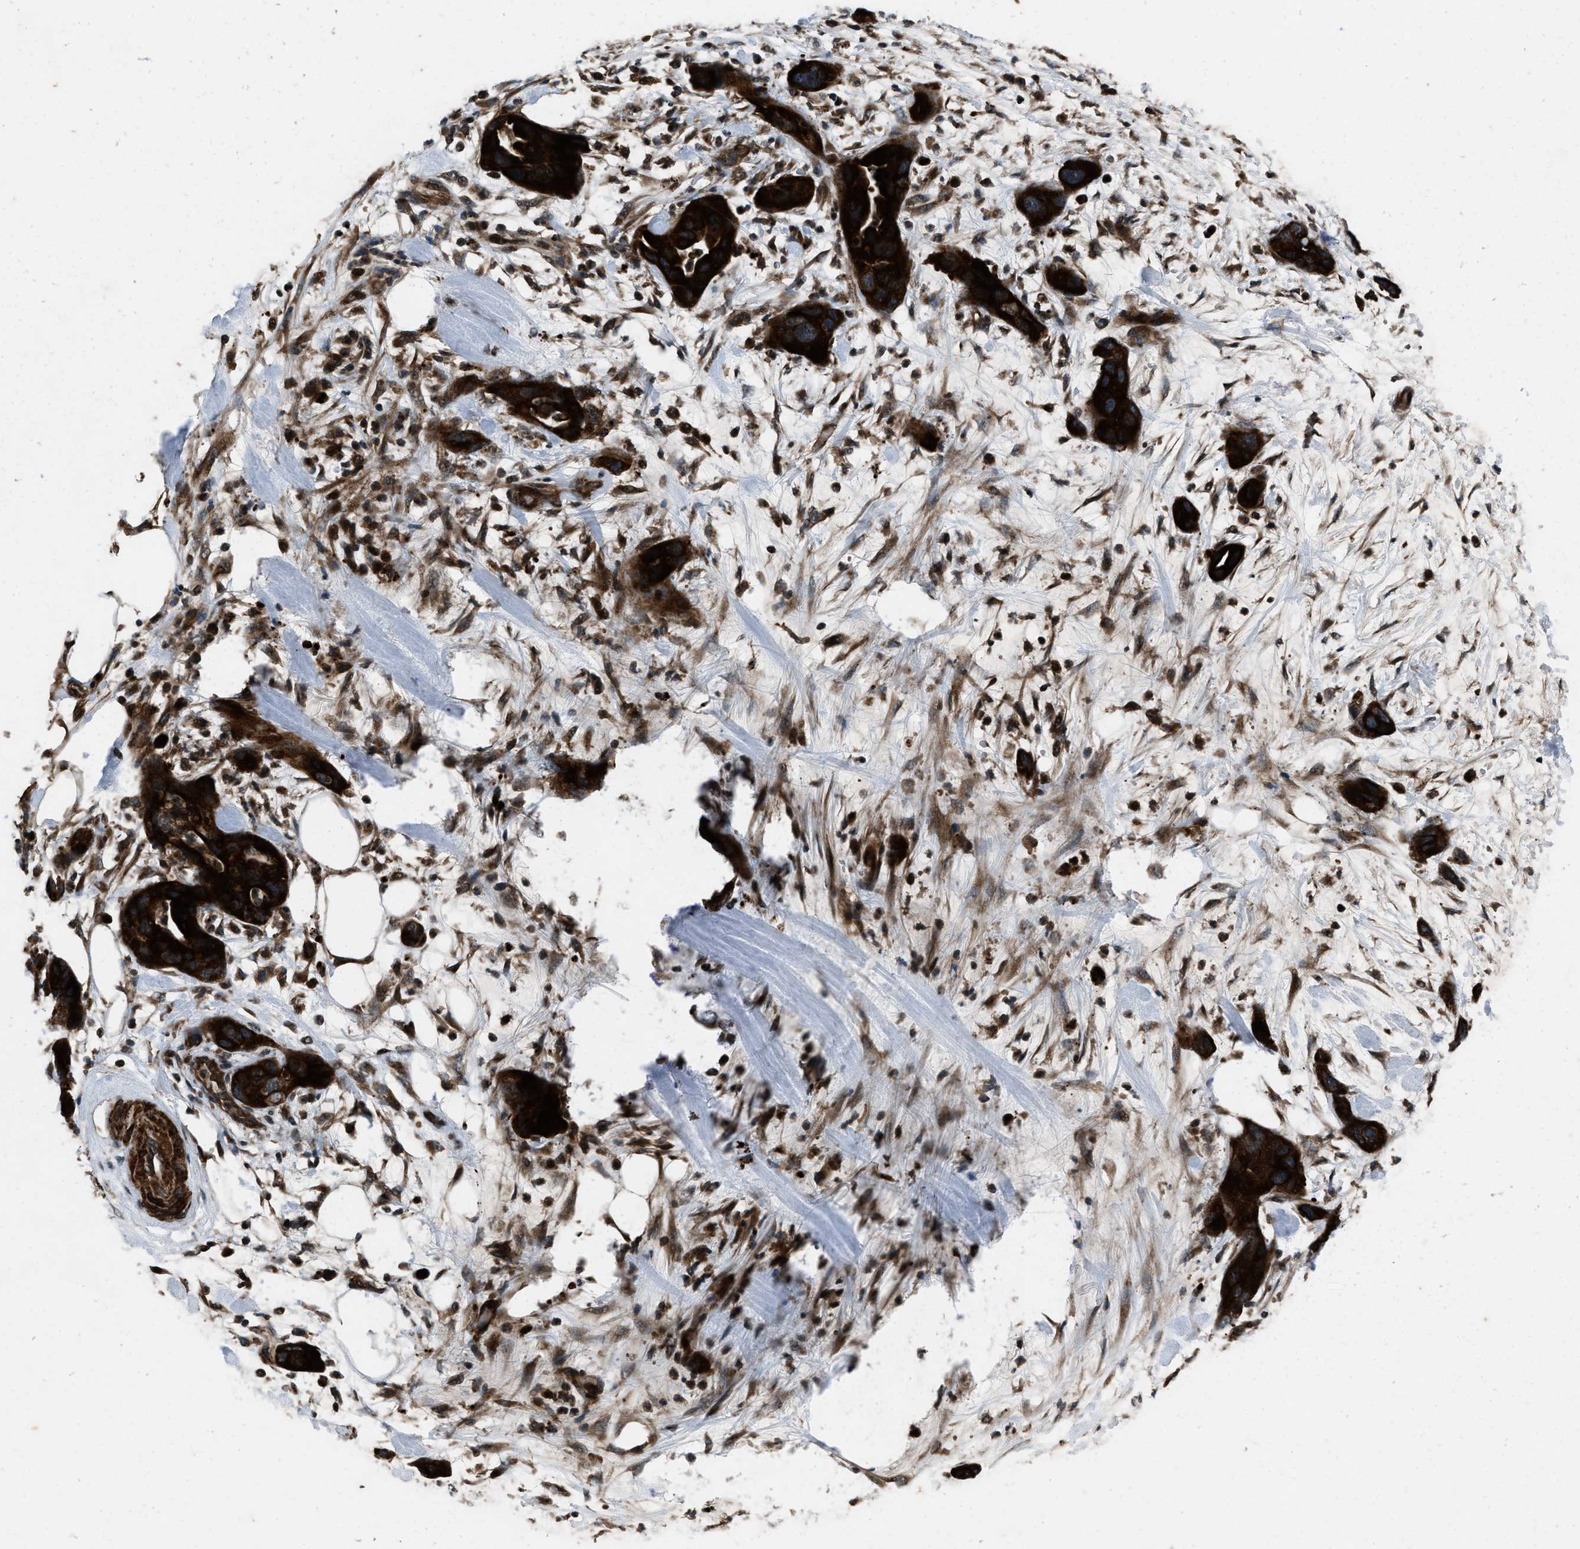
{"staining": {"intensity": "strong", "quantity": ">75%", "location": "cytoplasmic/membranous"}, "tissue": "pancreatic cancer", "cell_type": "Tumor cells", "image_type": "cancer", "snomed": [{"axis": "morphology", "description": "Adenocarcinoma, NOS"}, {"axis": "topography", "description": "Pancreas"}], "caption": "Adenocarcinoma (pancreatic) tissue reveals strong cytoplasmic/membranous expression in about >75% of tumor cells, visualized by immunohistochemistry. Using DAB (brown) and hematoxylin (blue) stains, captured at high magnification using brightfield microscopy.", "gene": "IRAK4", "patient": {"sex": "female", "age": 71}}